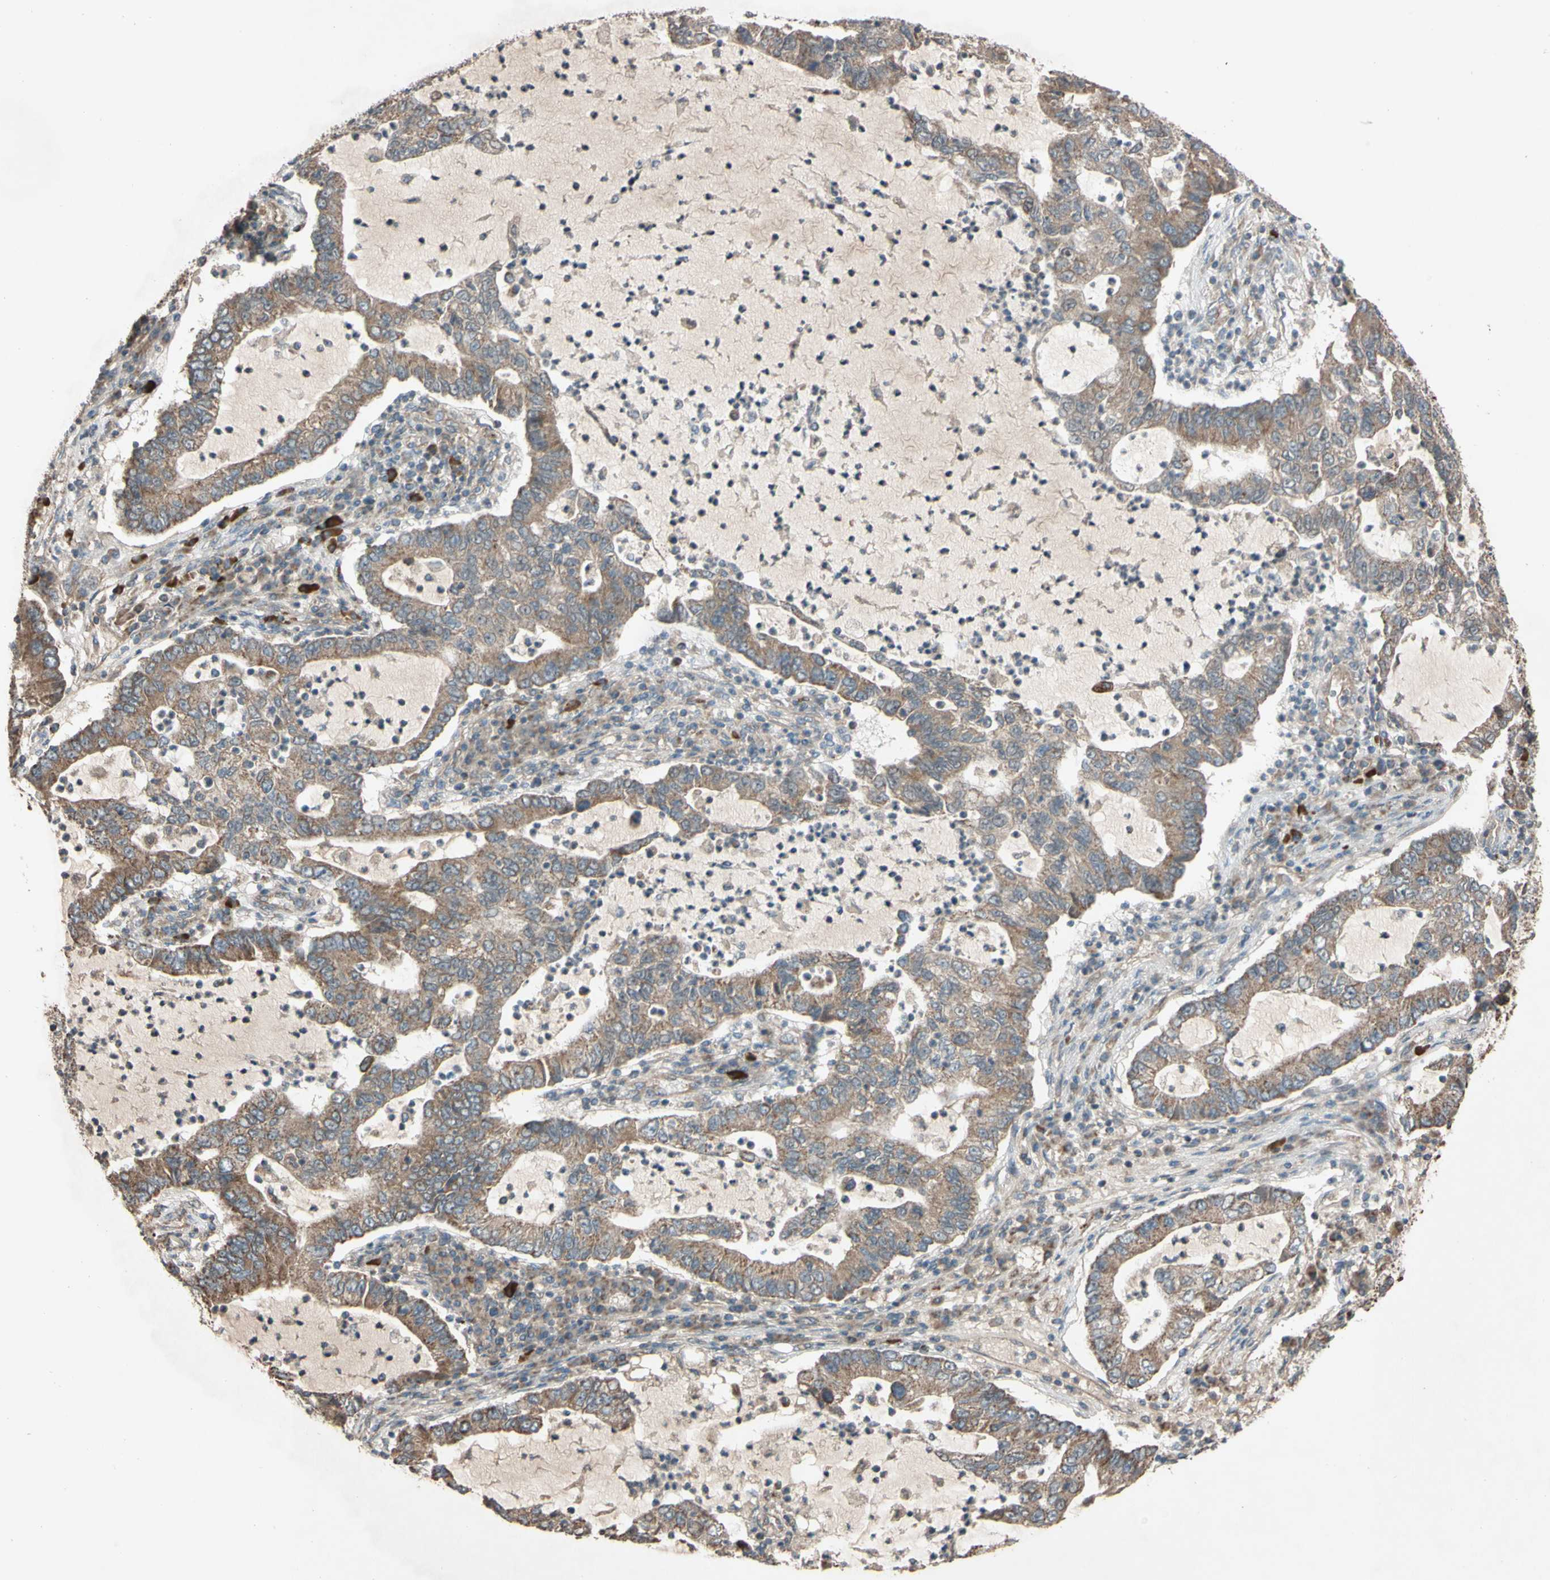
{"staining": {"intensity": "moderate", "quantity": ">75%", "location": "cytoplasmic/membranous"}, "tissue": "lung cancer", "cell_type": "Tumor cells", "image_type": "cancer", "snomed": [{"axis": "morphology", "description": "Adenocarcinoma, NOS"}, {"axis": "topography", "description": "Lung"}], "caption": "Adenocarcinoma (lung) tissue exhibits moderate cytoplasmic/membranous staining in approximately >75% of tumor cells, visualized by immunohistochemistry. Nuclei are stained in blue.", "gene": "ACOT8", "patient": {"sex": "female", "age": 51}}